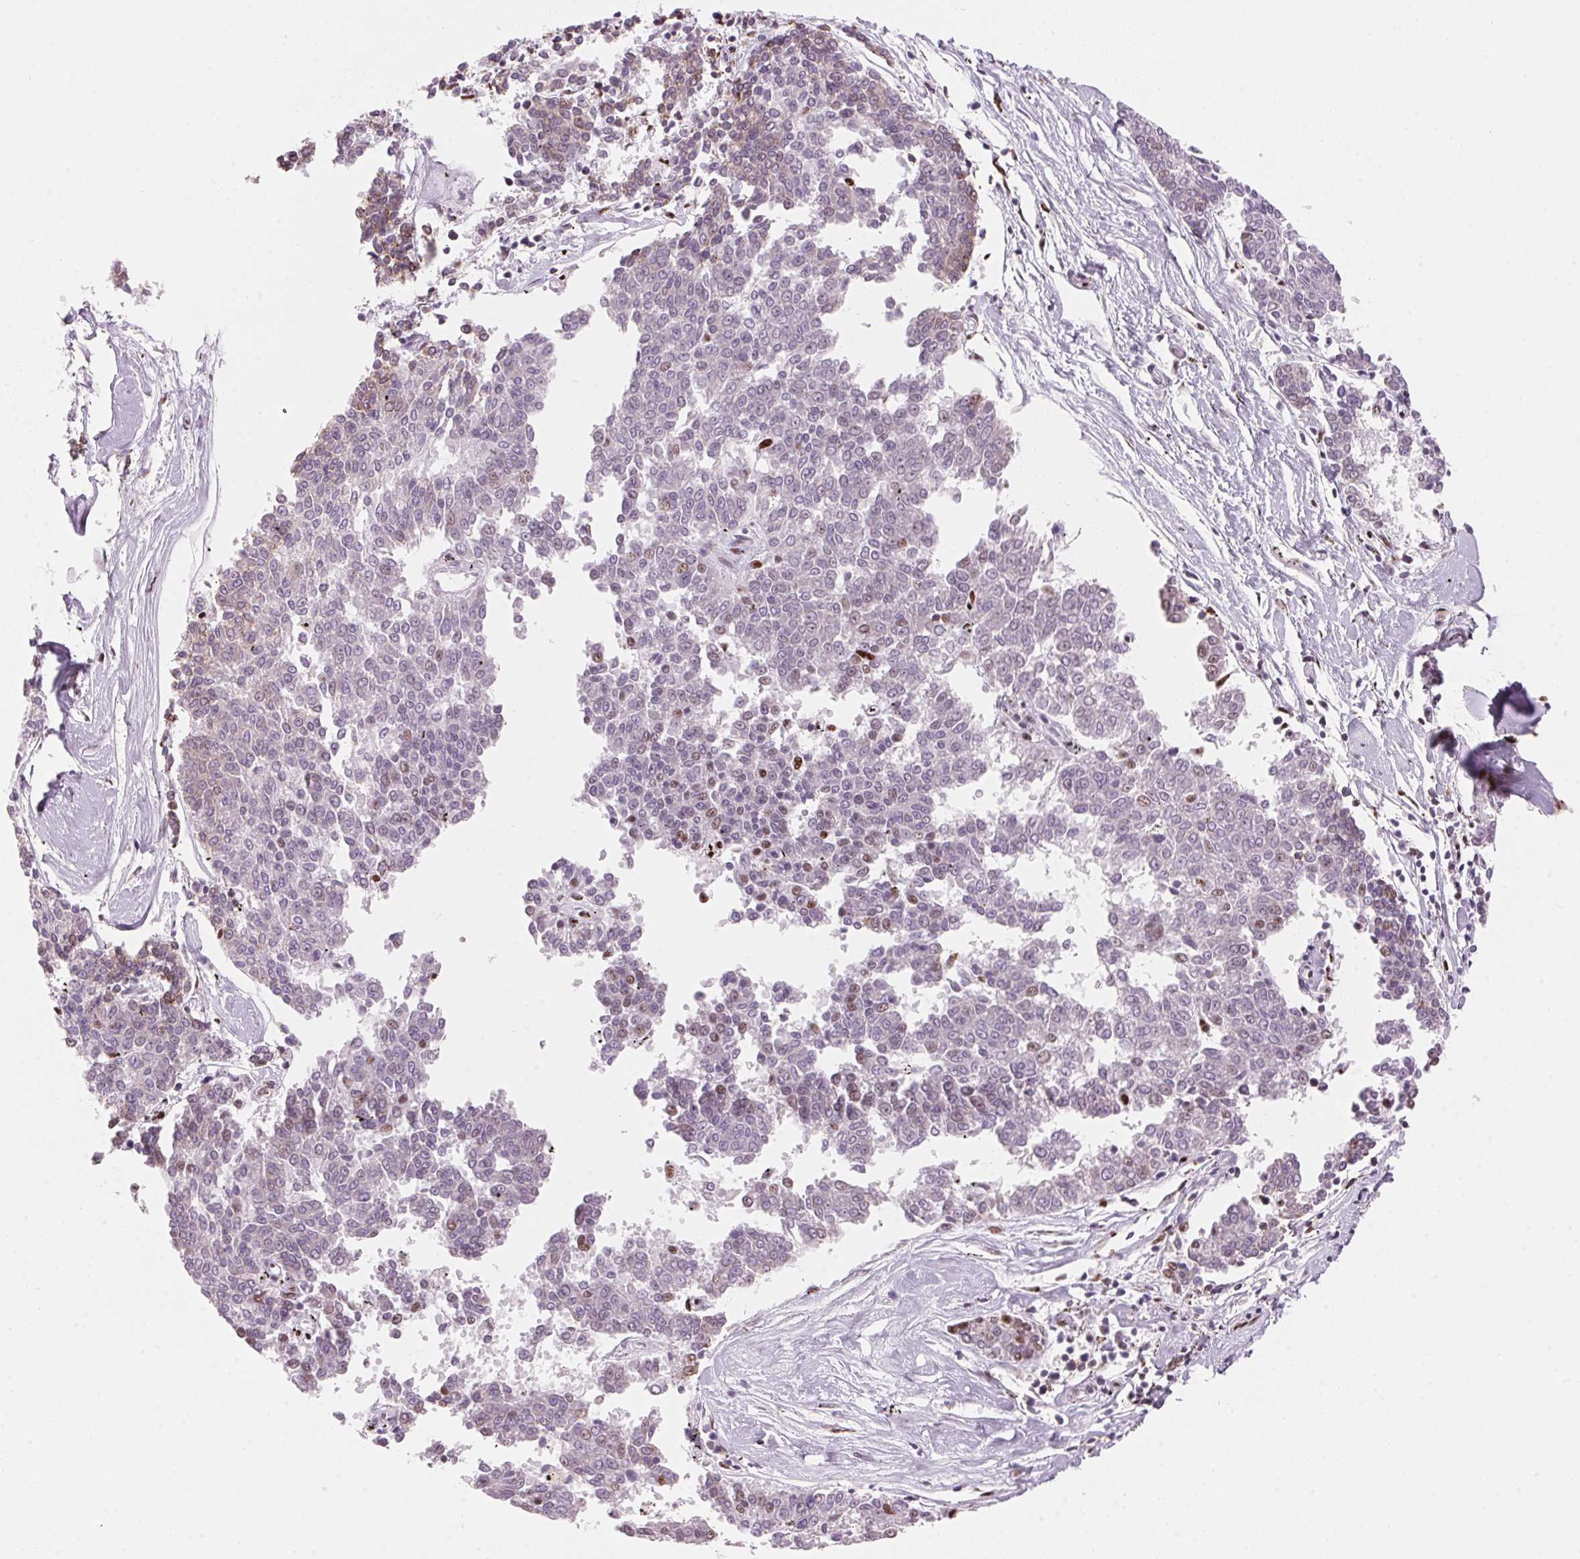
{"staining": {"intensity": "negative", "quantity": "none", "location": "none"}, "tissue": "melanoma", "cell_type": "Tumor cells", "image_type": "cancer", "snomed": [{"axis": "morphology", "description": "Malignant melanoma, NOS"}, {"axis": "topography", "description": "Skin"}], "caption": "The image shows no significant positivity in tumor cells of melanoma. (DAB IHC visualized using brightfield microscopy, high magnification).", "gene": "NXF1", "patient": {"sex": "female", "age": 72}}